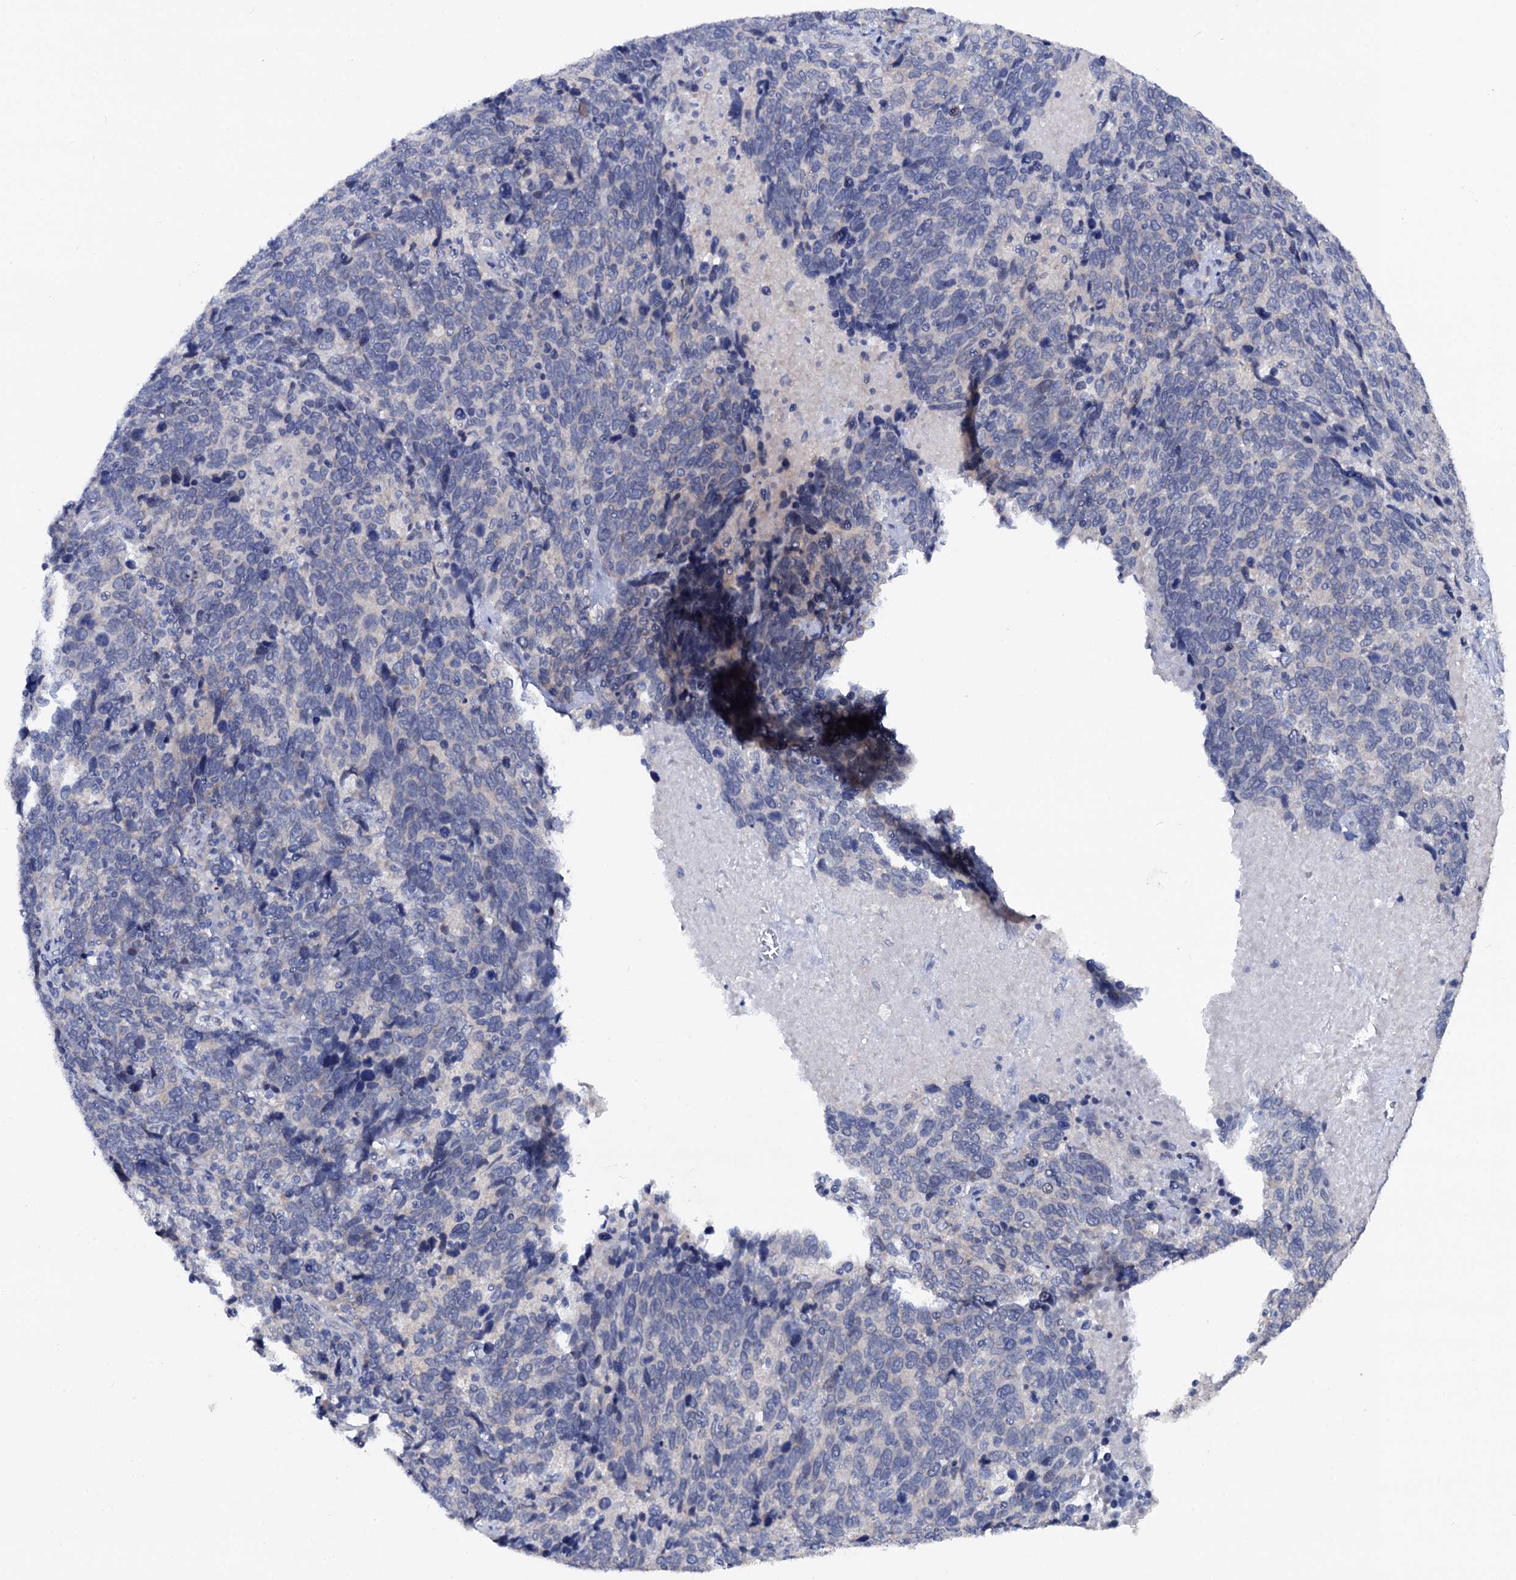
{"staining": {"intensity": "negative", "quantity": "none", "location": "none"}, "tissue": "cervical cancer", "cell_type": "Tumor cells", "image_type": "cancer", "snomed": [{"axis": "morphology", "description": "Squamous cell carcinoma, NOS"}, {"axis": "topography", "description": "Cervix"}], "caption": "Protein analysis of cervical cancer displays no significant expression in tumor cells. The staining is performed using DAB (3,3'-diaminobenzidine) brown chromogen with nuclei counter-stained in using hematoxylin.", "gene": "CAPRIN2", "patient": {"sex": "female", "age": 41}}